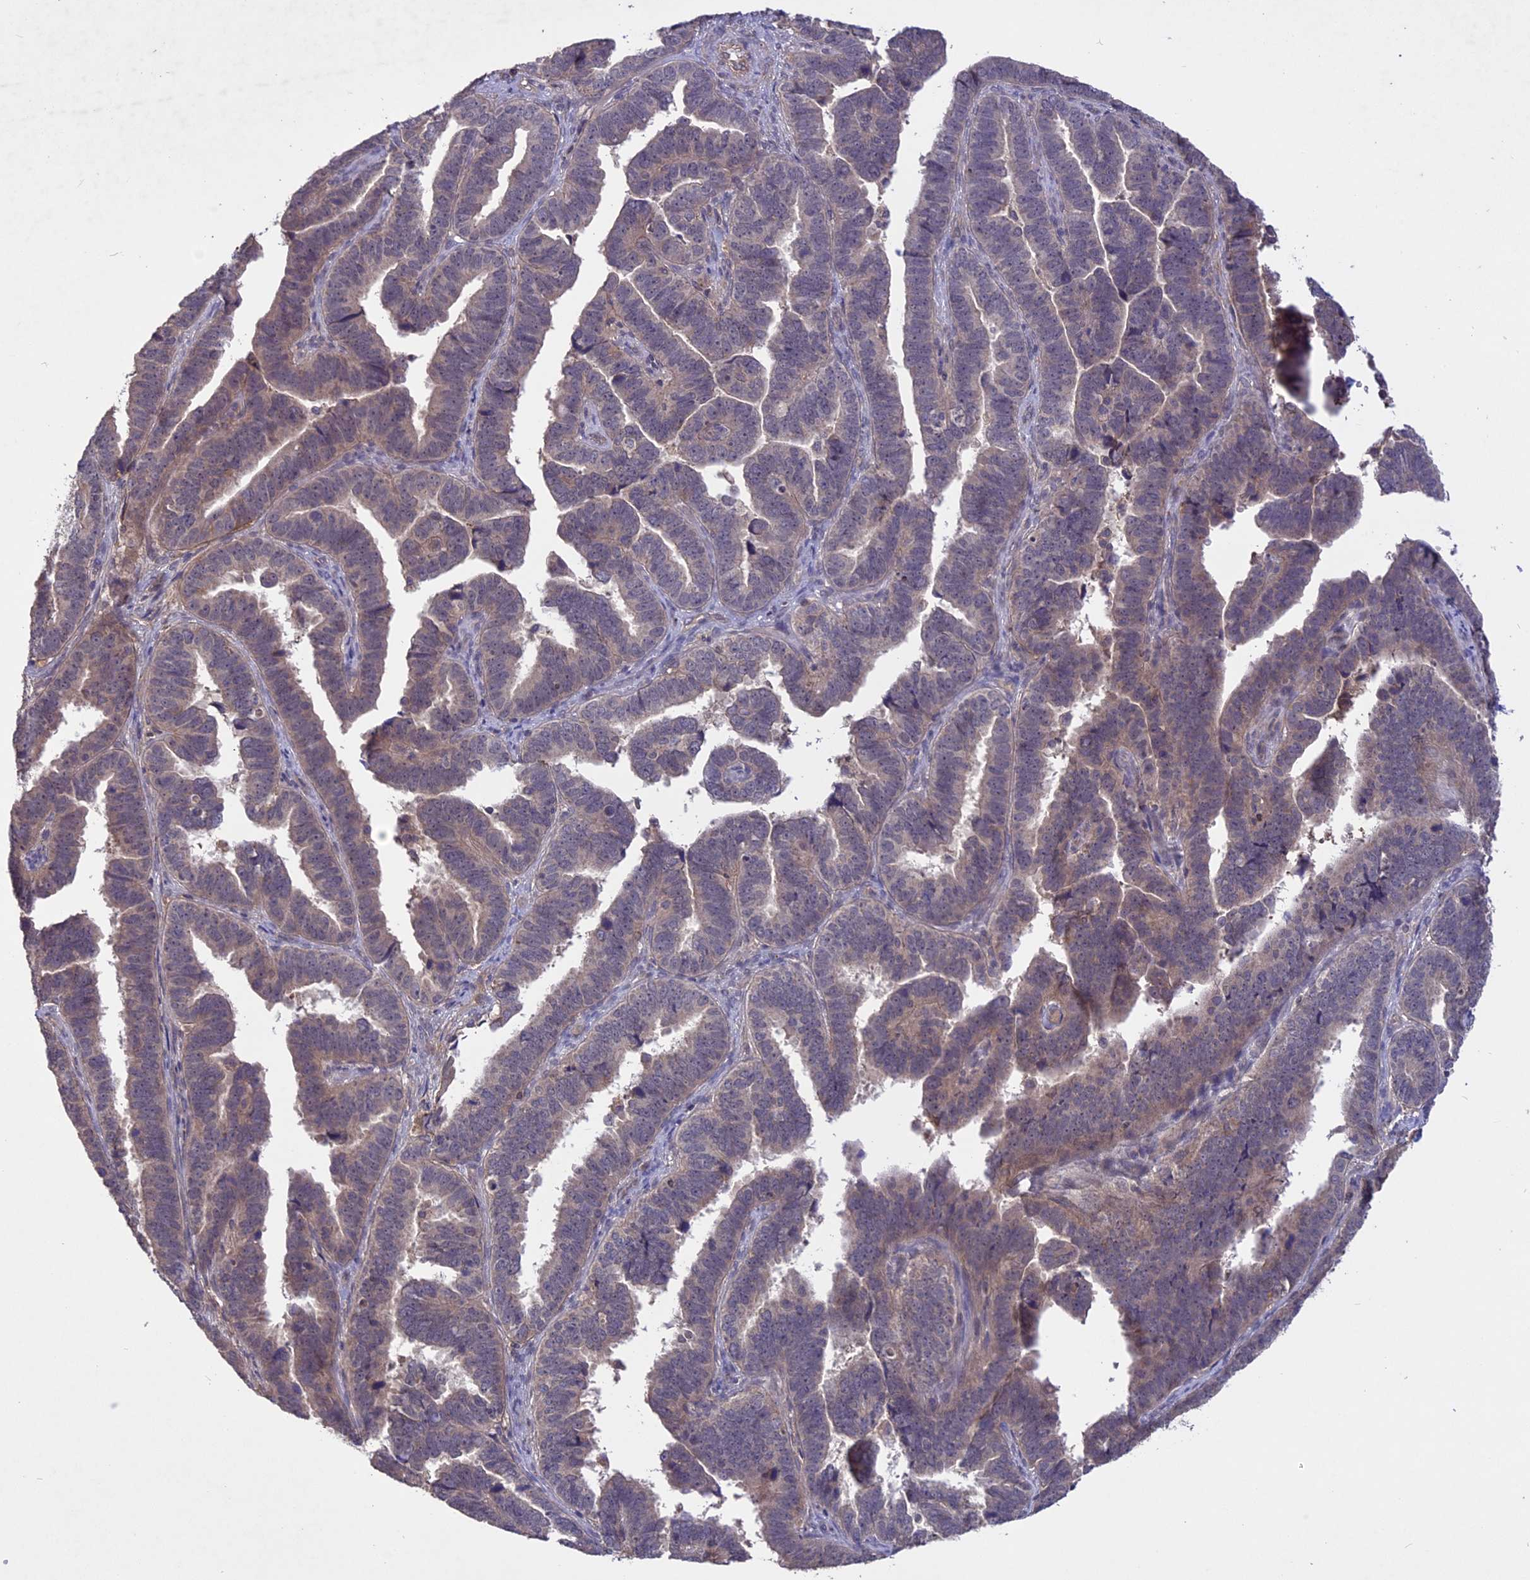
{"staining": {"intensity": "weak", "quantity": "<25%", "location": "cytoplasmic/membranous"}, "tissue": "endometrial cancer", "cell_type": "Tumor cells", "image_type": "cancer", "snomed": [{"axis": "morphology", "description": "Adenocarcinoma, NOS"}, {"axis": "topography", "description": "Endometrium"}], "caption": "IHC of endometrial cancer (adenocarcinoma) demonstrates no positivity in tumor cells.", "gene": "ADO", "patient": {"sex": "female", "age": 75}}